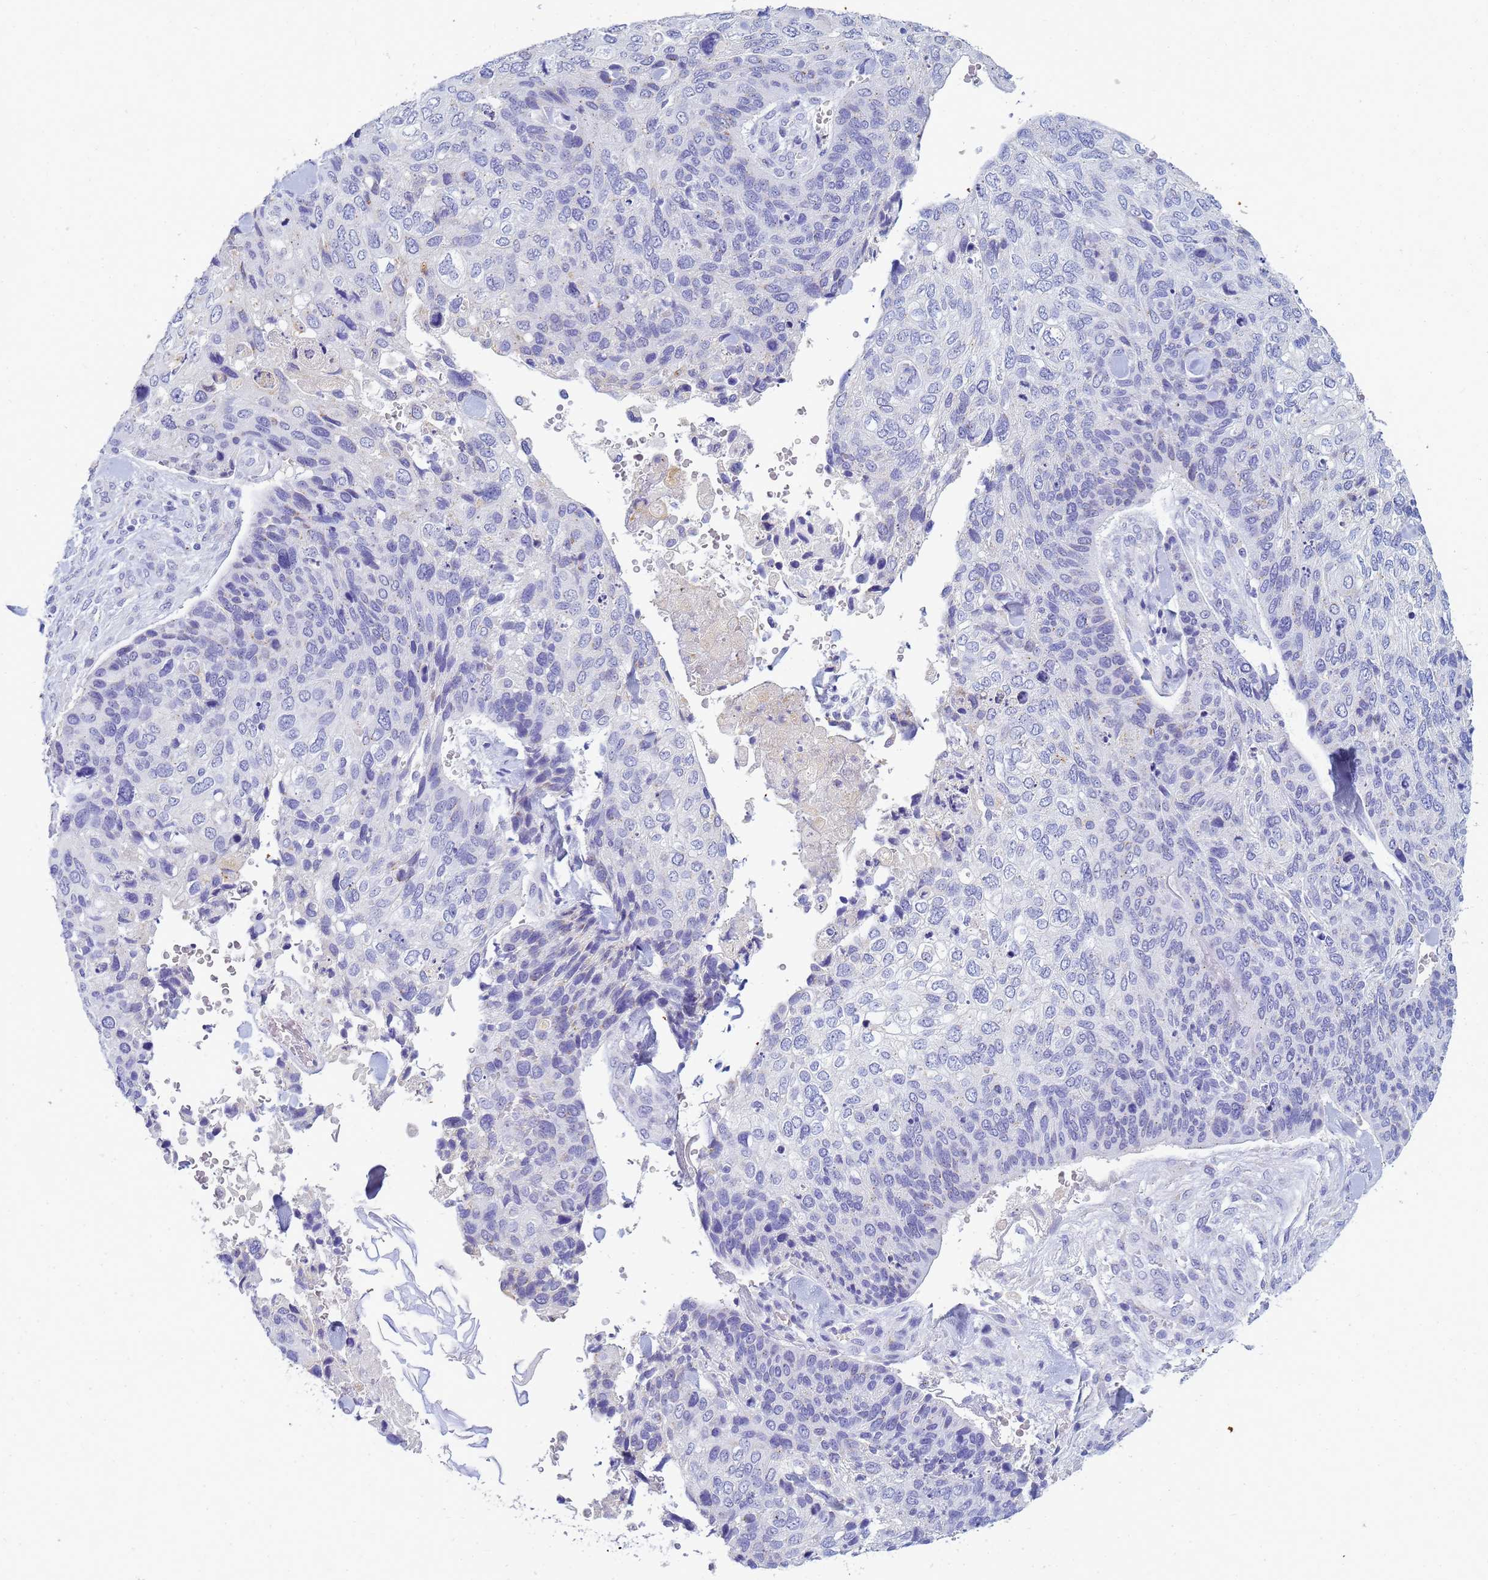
{"staining": {"intensity": "negative", "quantity": "none", "location": "none"}, "tissue": "skin cancer", "cell_type": "Tumor cells", "image_type": "cancer", "snomed": [{"axis": "morphology", "description": "Basal cell carcinoma"}, {"axis": "topography", "description": "Skin"}], "caption": "Immunohistochemistry photomicrograph of neoplastic tissue: skin basal cell carcinoma stained with DAB displays no significant protein positivity in tumor cells.", "gene": "B3GNT8", "patient": {"sex": "female", "age": 74}}